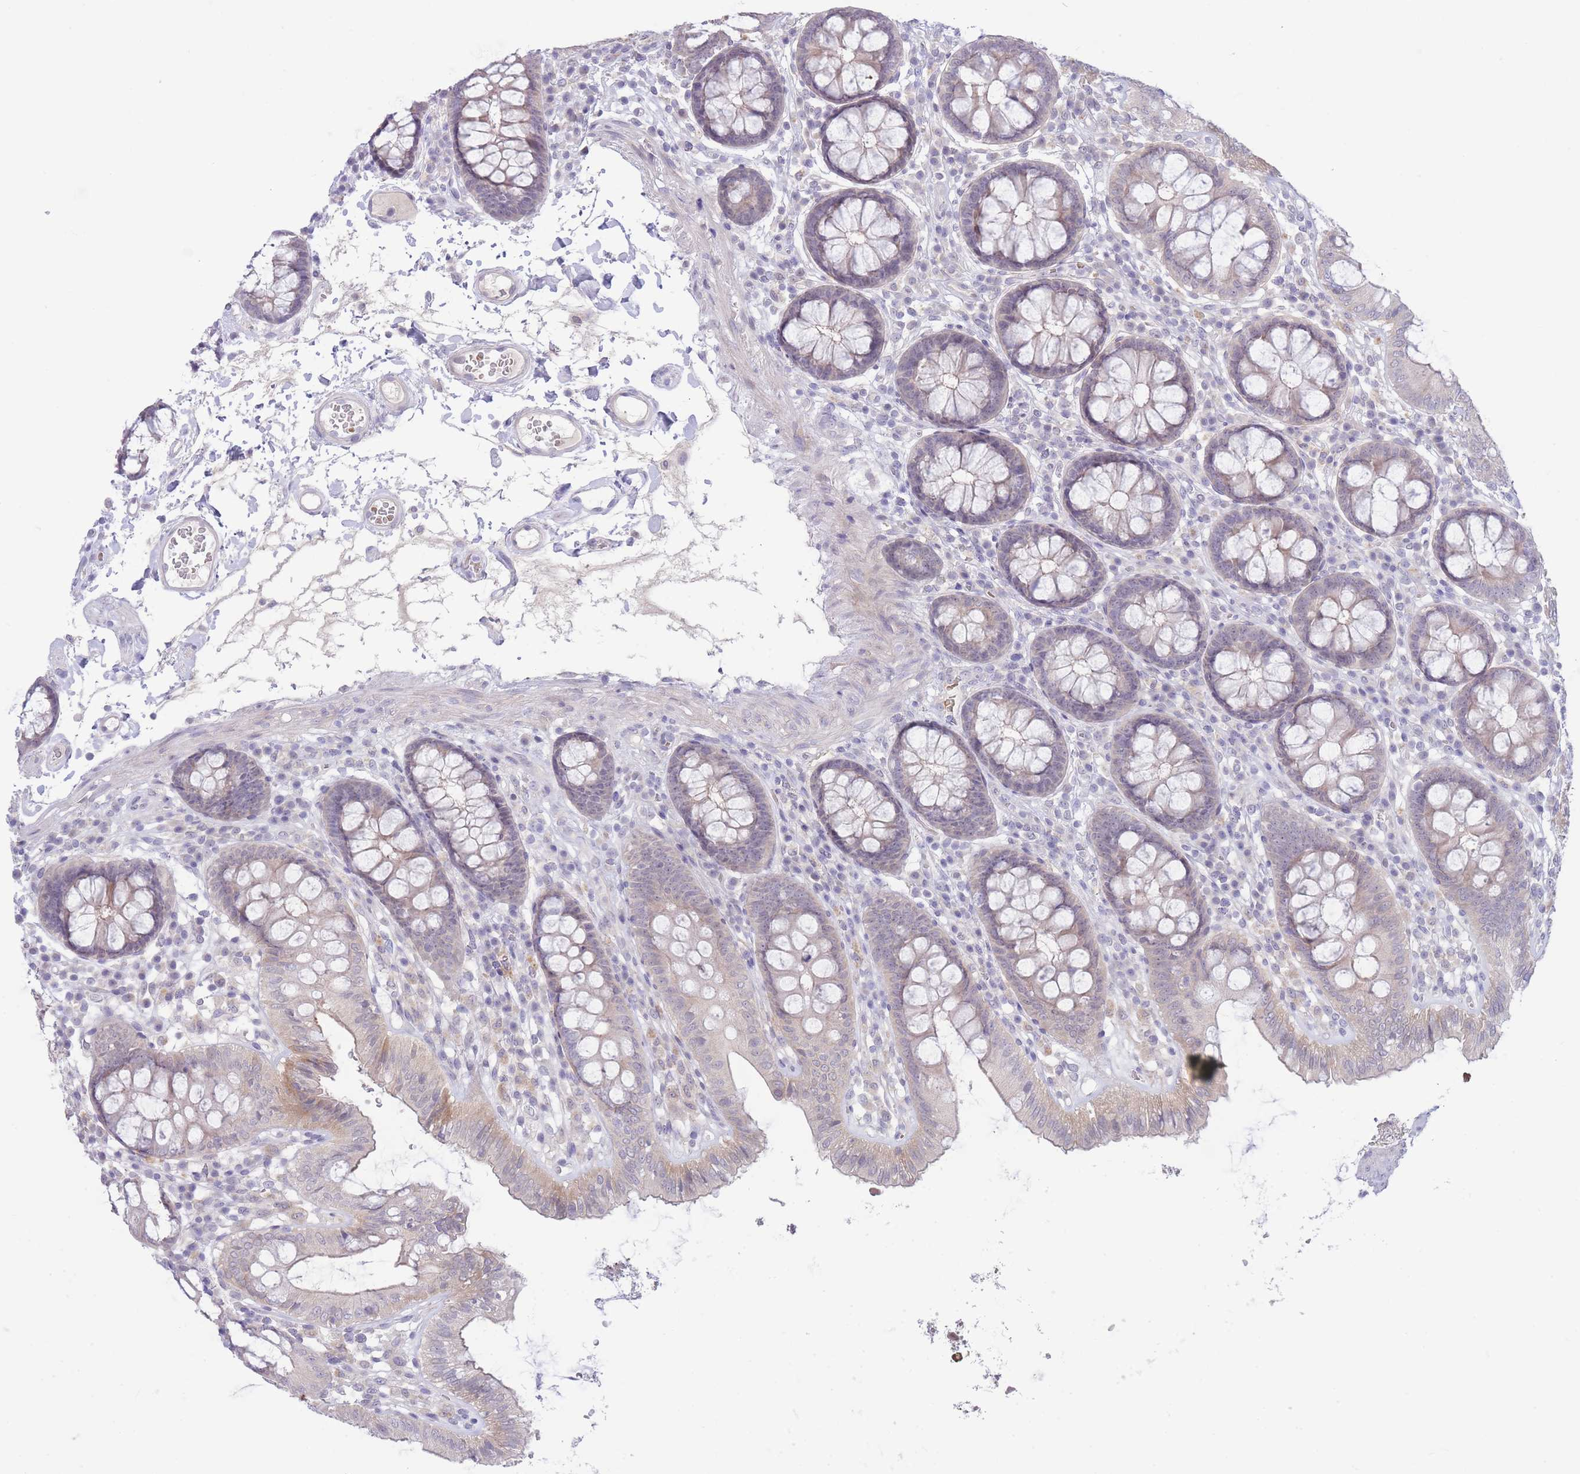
{"staining": {"intensity": "negative", "quantity": "none", "location": "none"}, "tissue": "colon", "cell_type": "Endothelial cells", "image_type": "normal", "snomed": [{"axis": "morphology", "description": "Normal tissue, NOS"}, {"axis": "topography", "description": "Colon"}], "caption": "This is a micrograph of immunohistochemistry staining of unremarkable colon, which shows no expression in endothelial cells.", "gene": "FBXO46", "patient": {"sex": "male", "age": 84}}